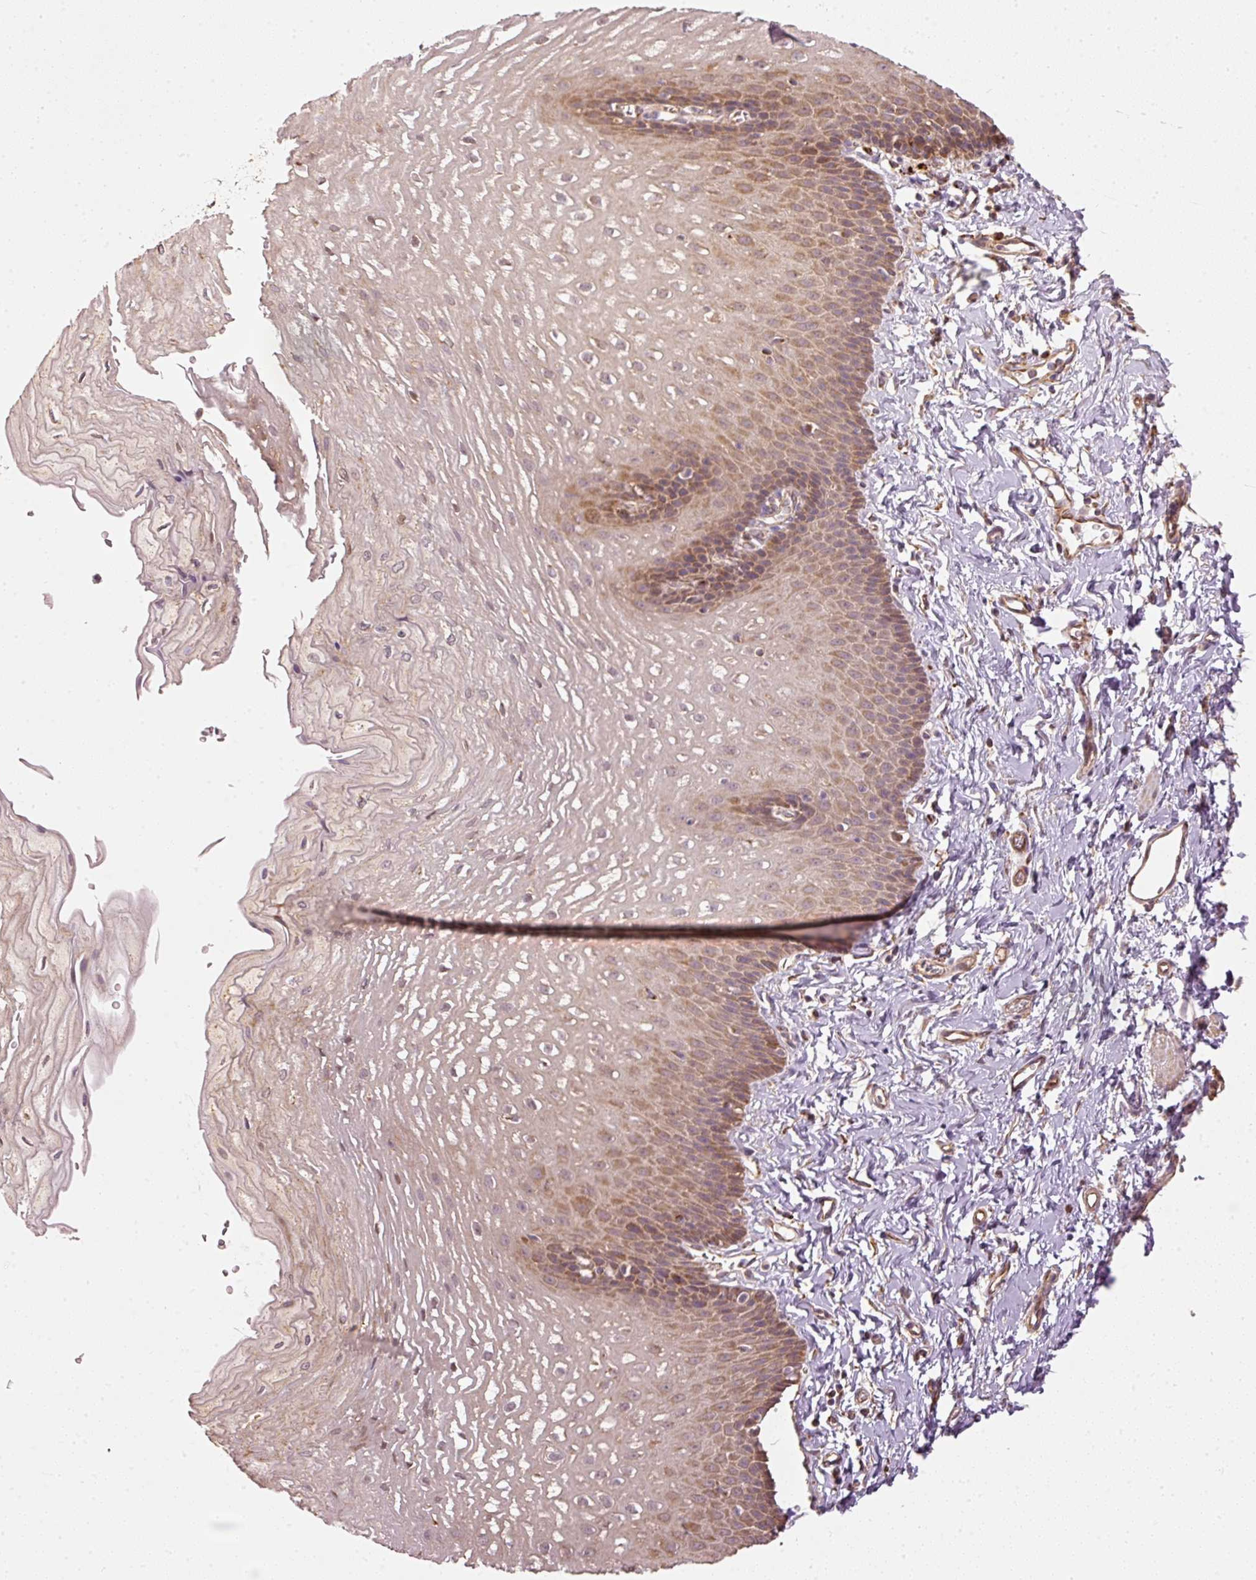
{"staining": {"intensity": "strong", "quantity": "25%-75%", "location": "cytoplasmic/membranous"}, "tissue": "esophagus", "cell_type": "Squamous epithelial cells", "image_type": "normal", "snomed": [{"axis": "morphology", "description": "Normal tissue, NOS"}, {"axis": "topography", "description": "Esophagus"}], "caption": "A brown stain shows strong cytoplasmic/membranous positivity of a protein in squamous epithelial cells of benign esophagus.", "gene": "MTHFD1L", "patient": {"sex": "male", "age": 70}}